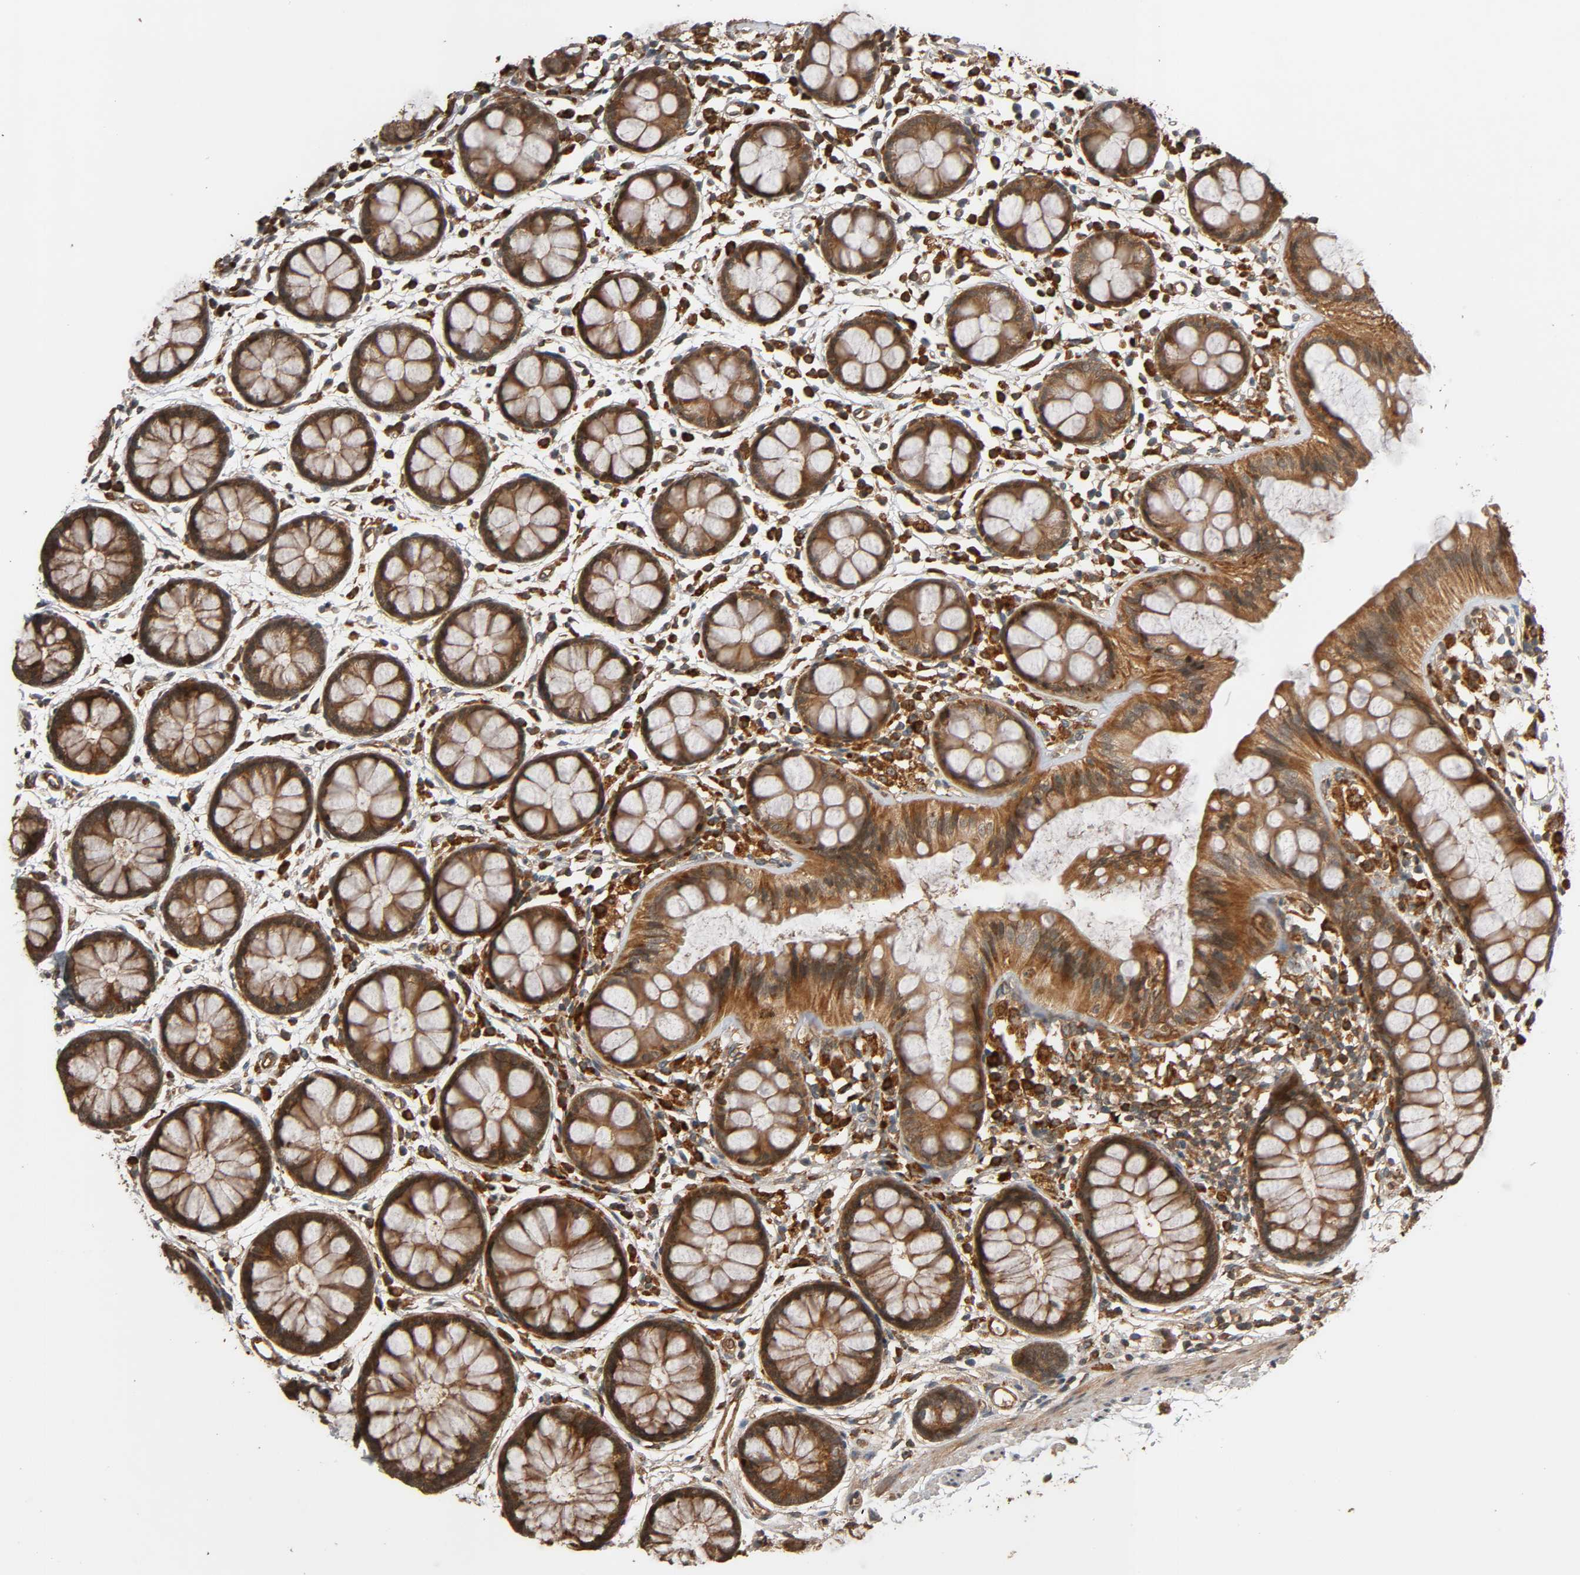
{"staining": {"intensity": "strong", "quantity": ">75%", "location": "cytoplasmic/membranous"}, "tissue": "rectum", "cell_type": "Glandular cells", "image_type": "normal", "snomed": [{"axis": "morphology", "description": "Normal tissue, NOS"}, {"axis": "topography", "description": "Rectum"}], "caption": "Immunohistochemical staining of unremarkable rectum exhibits strong cytoplasmic/membranous protein positivity in approximately >75% of glandular cells.", "gene": "MAP3K8", "patient": {"sex": "female", "age": 66}}